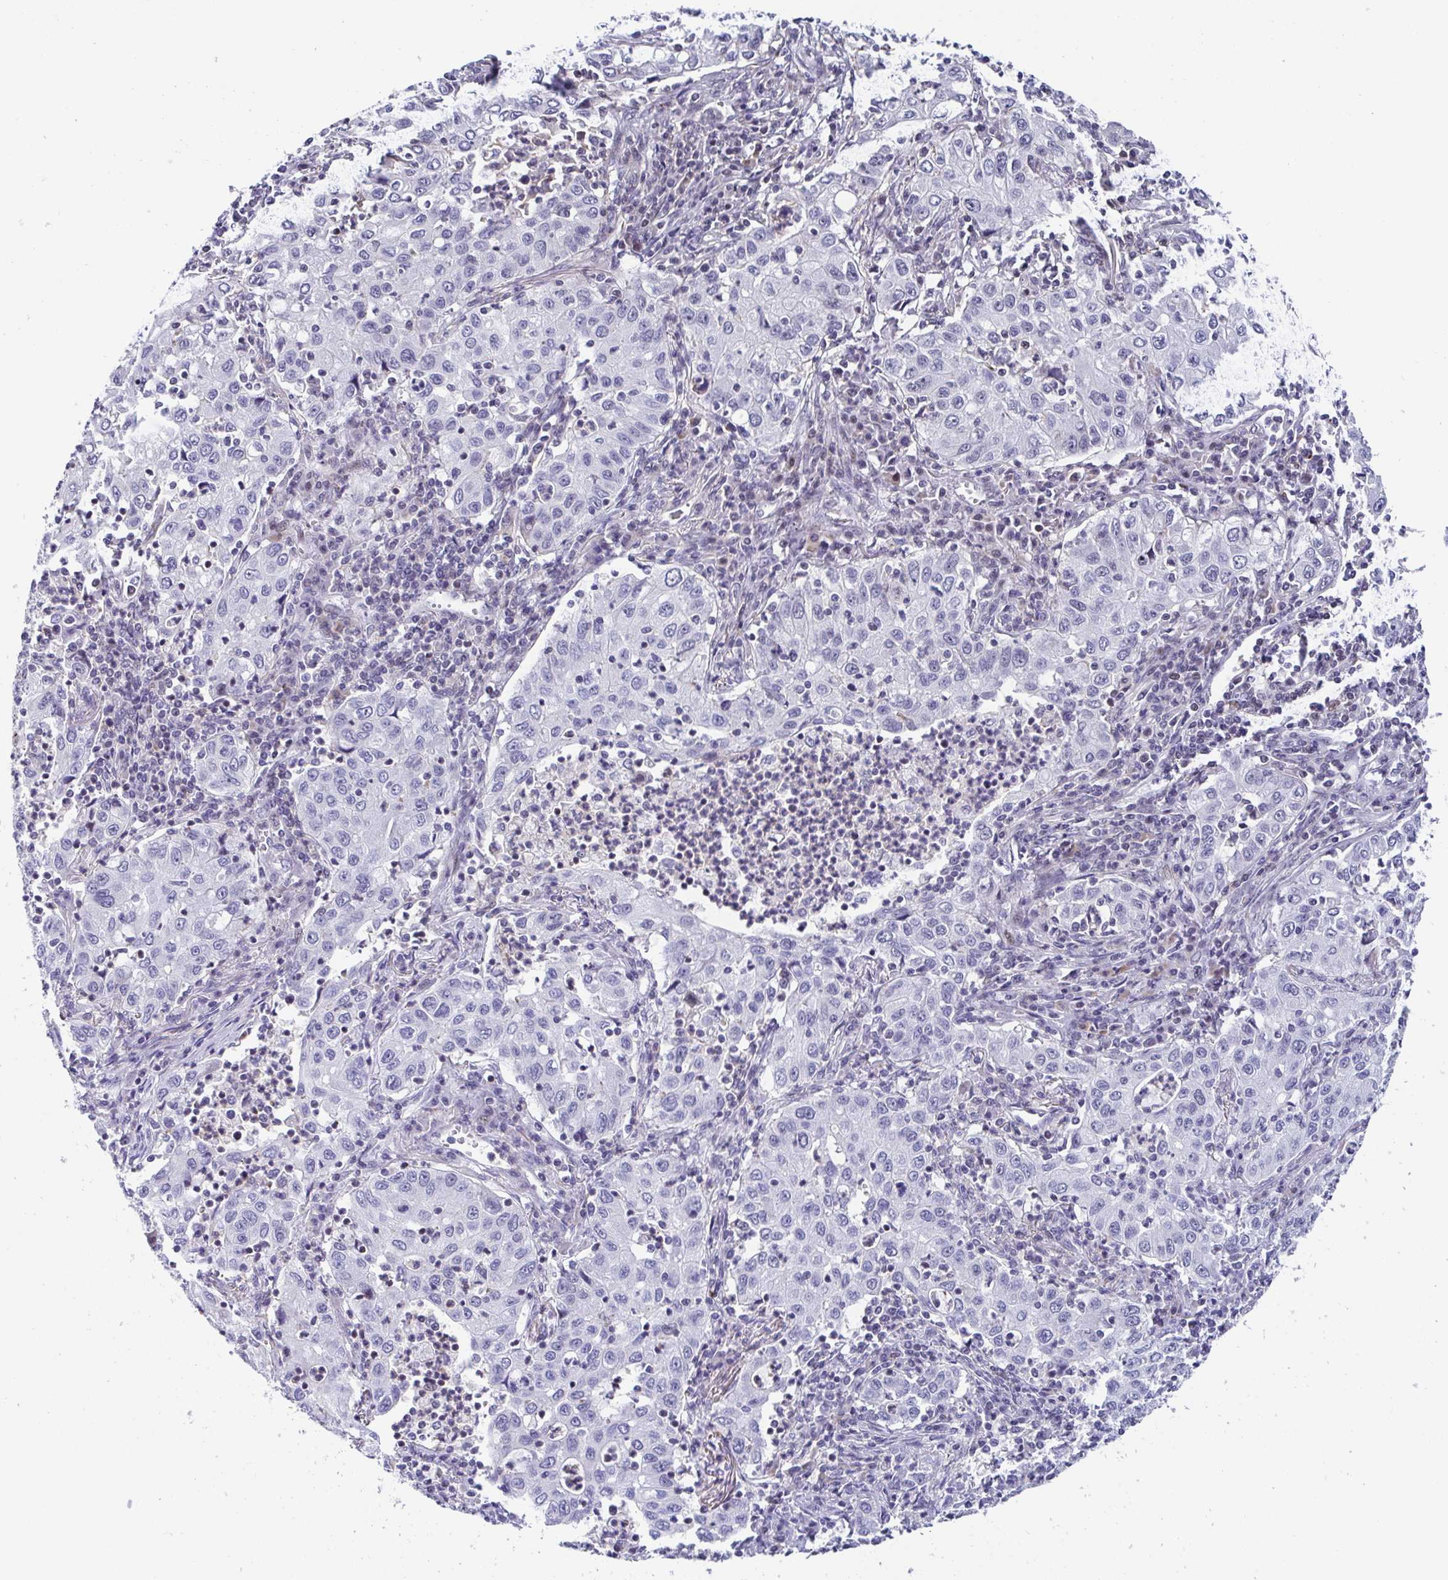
{"staining": {"intensity": "negative", "quantity": "none", "location": "none"}, "tissue": "lung cancer", "cell_type": "Tumor cells", "image_type": "cancer", "snomed": [{"axis": "morphology", "description": "Squamous cell carcinoma, NOS"}, {"axis": "topography", "description": "Lung"}], "caption": "Tumor cells are negative for brown protein staining in lung cancer (squamous cell carcinoma).", "gene": "WDR72", "patient": {"sex": "male", "age": 71}}